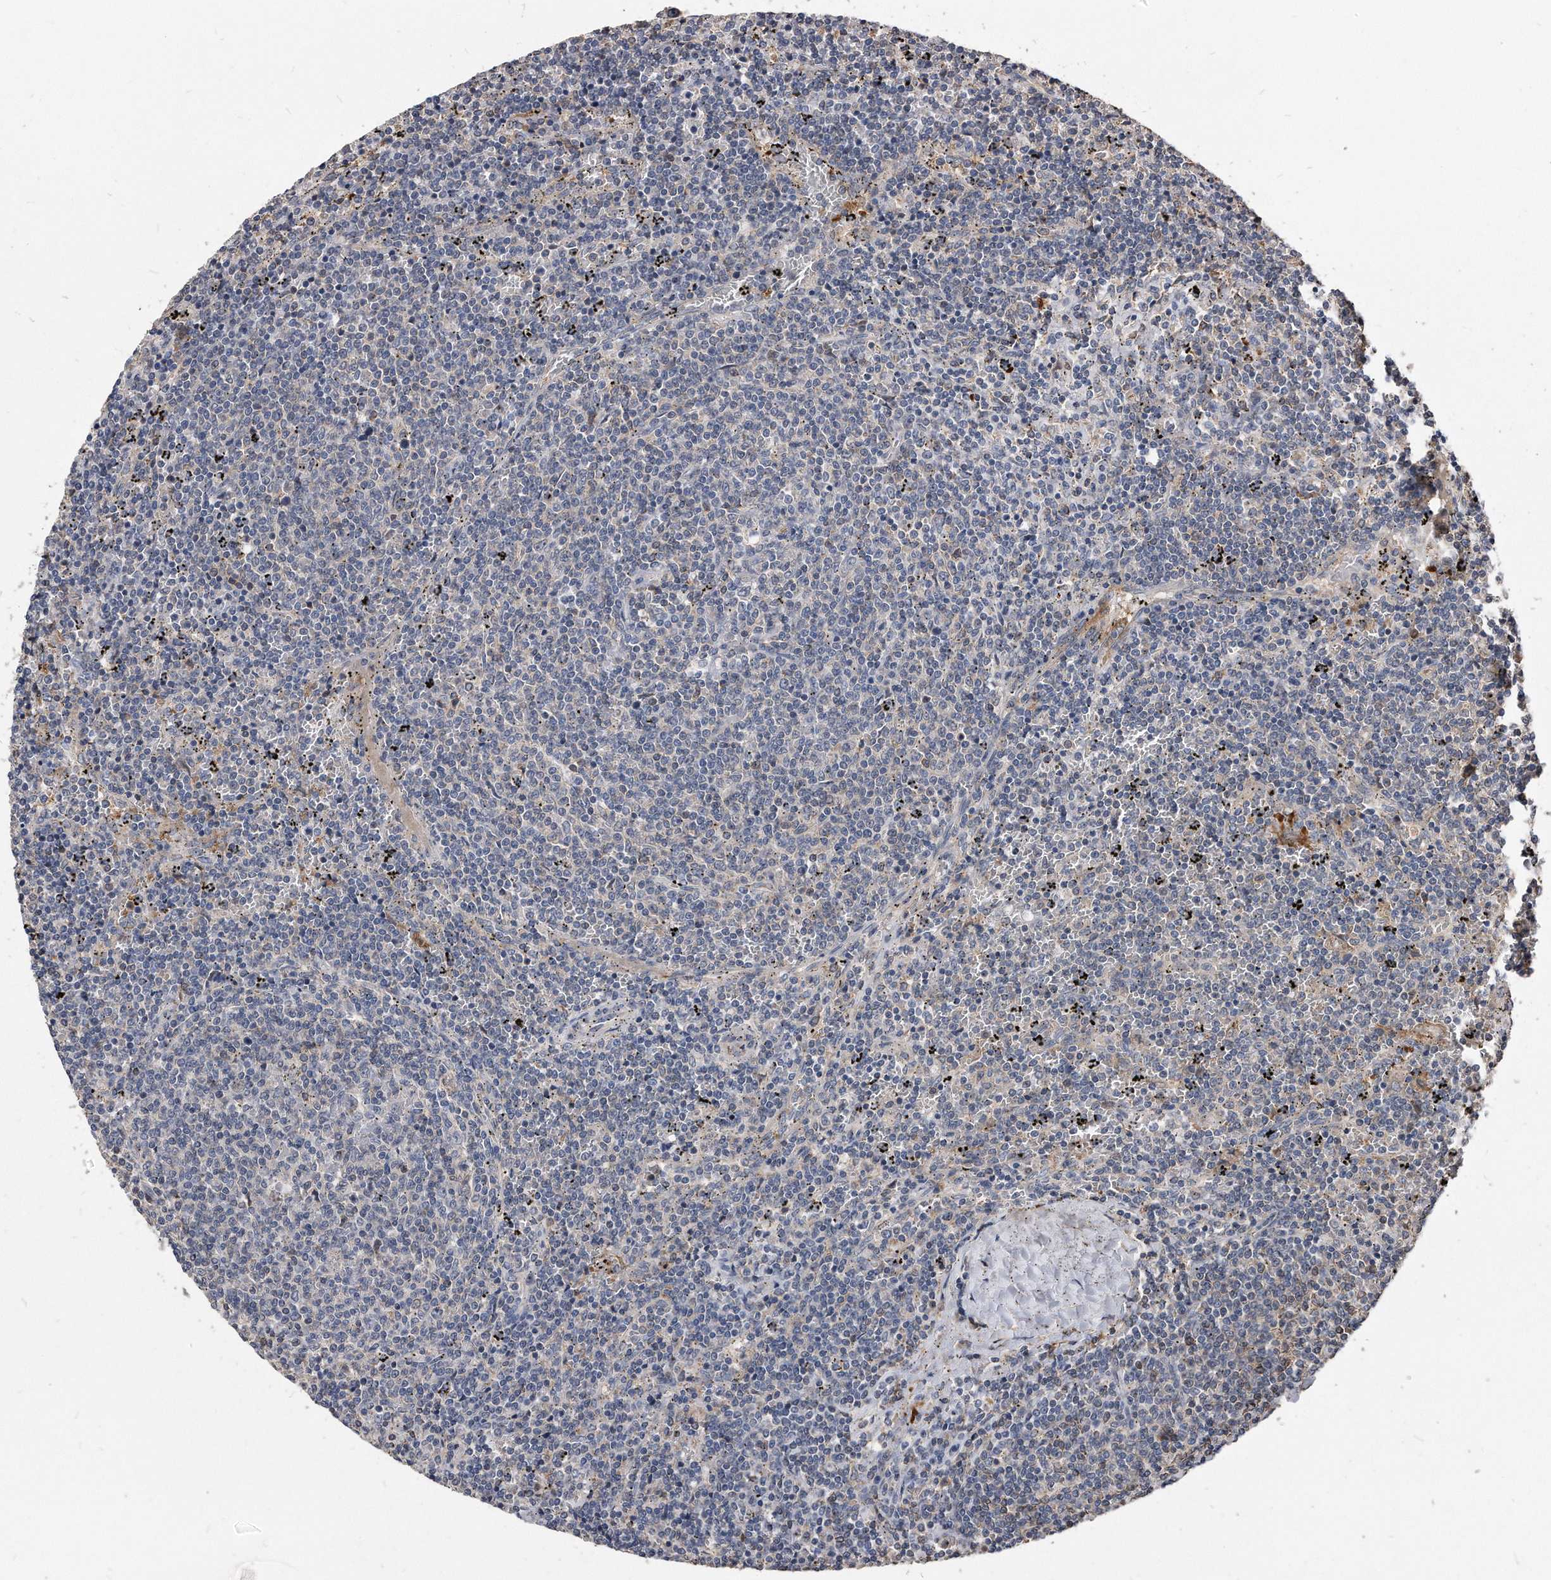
{"staining": {"intensity": "negative", "quantity": "none", "location": "none"}, "tissue": "lymphoma", "cell_type": "Tumor cells", "image_type": "cancer", "snomed": [{"axis": "morphology", "description": "Malignant lymphoma, non-Hodgkin's type, Low grade"}, {"axis": "topography", "description": "Spleen"}], "caption": "Tumor cells are negative for protein expression in human lymphoma.", "gene": "IL20RA", "patient": {"sex": "female", "age": 50}}